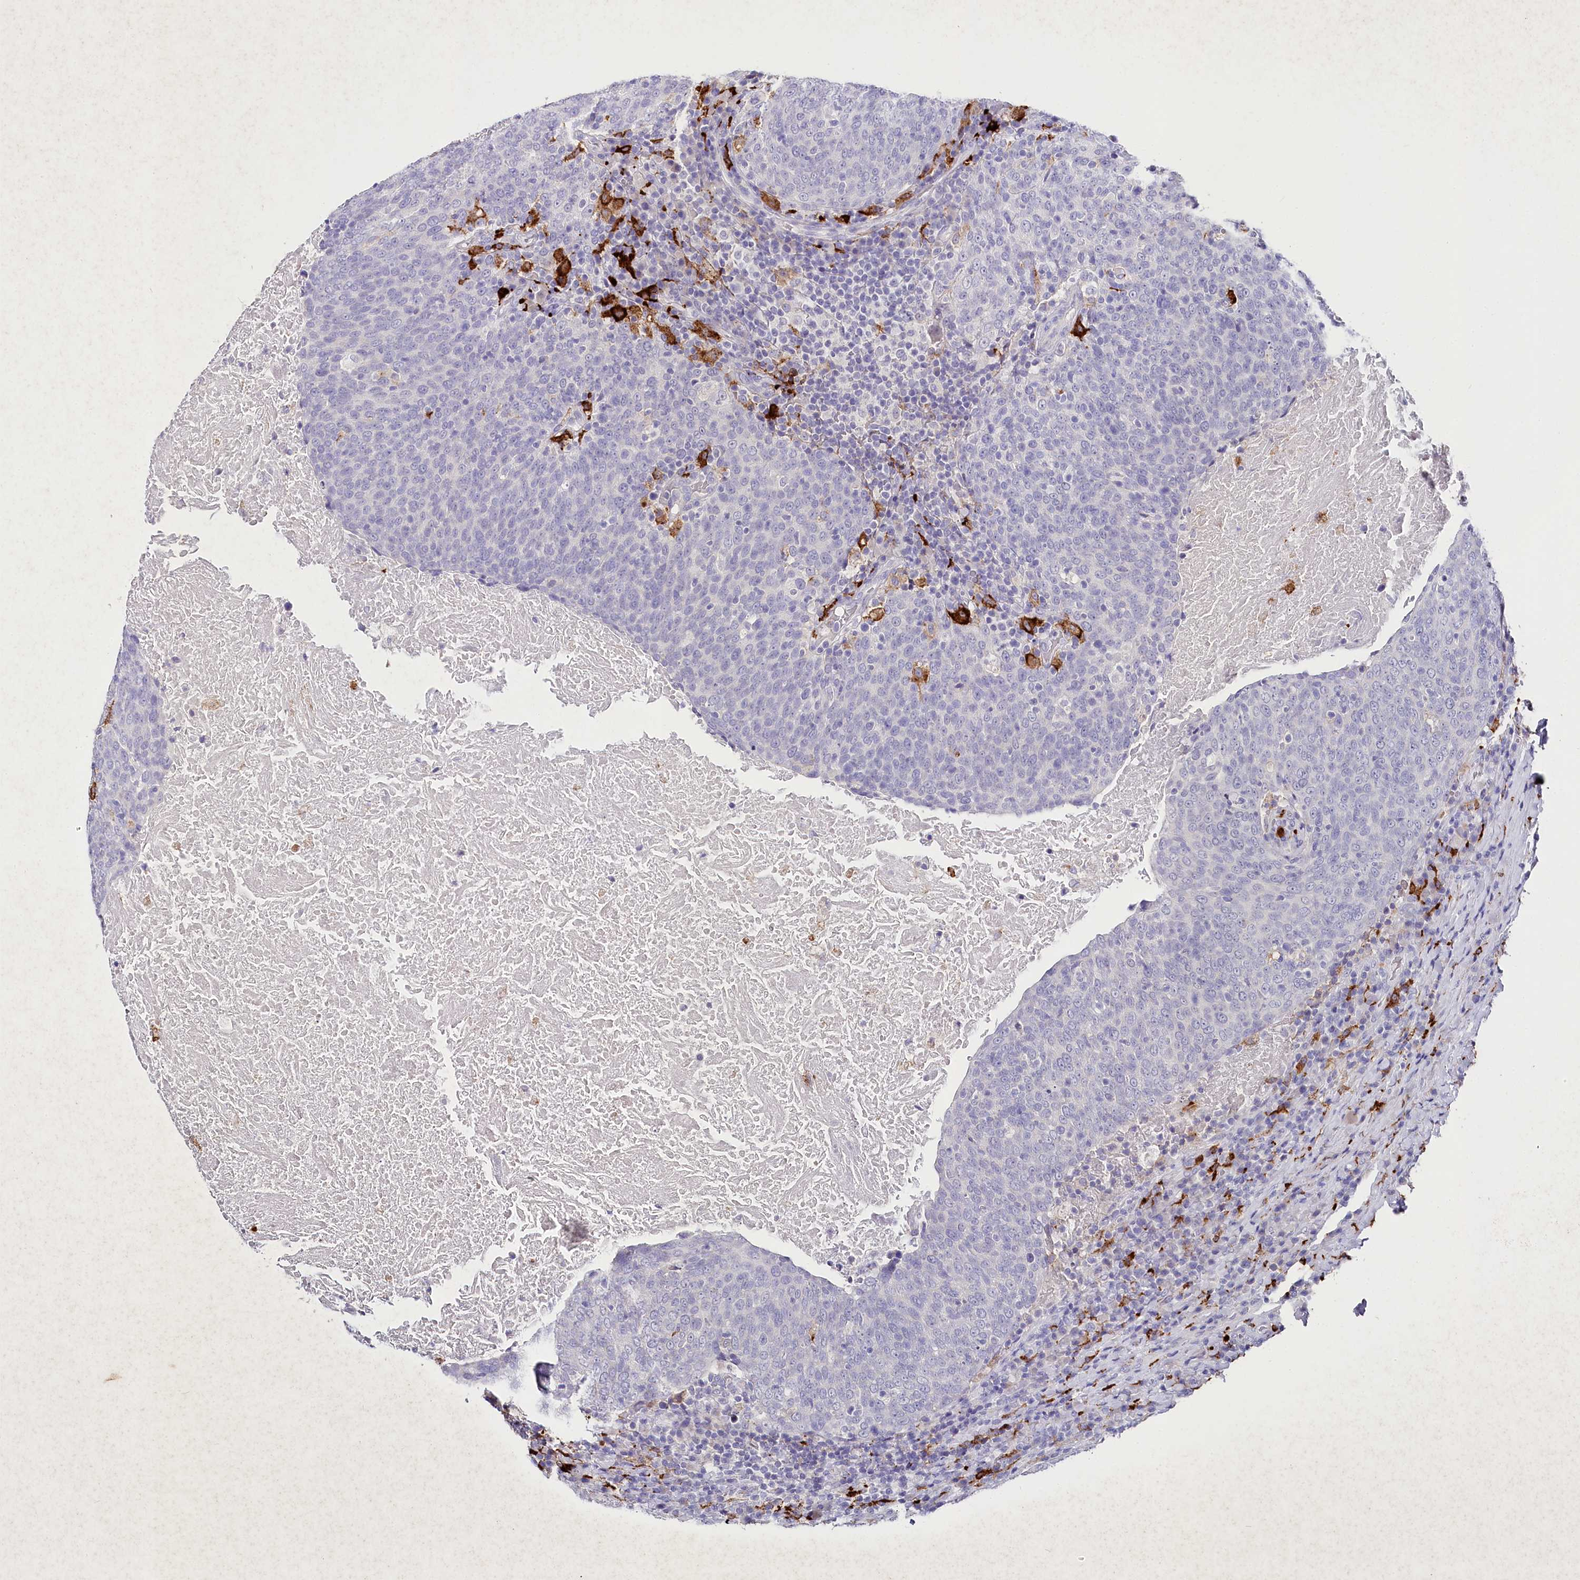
{"staining": {"intensity": "negative", "quantity": "none", "location": "none"}, "tissue": "head and neck cancer", "cell_type": "Tumor cells", "image_type": "cancer", "snomed": [{"axis": "morphology", "description": "Squamous cell carcinoma, NOS"}, {"axis": "morphology", "description": "Squamous cell carcinoma, metastatic, NOS"}, {"axis": "topography", "description": "Lymph node"}, {"axis": "topography", "description": "Head-Neck"}], "caption": "Immunohistochemical staining of head and neck cancer shows no significant positivity in tumor cells.", "gene": "CLEC4M", "patient": {"sex": "male", "age": 62}}